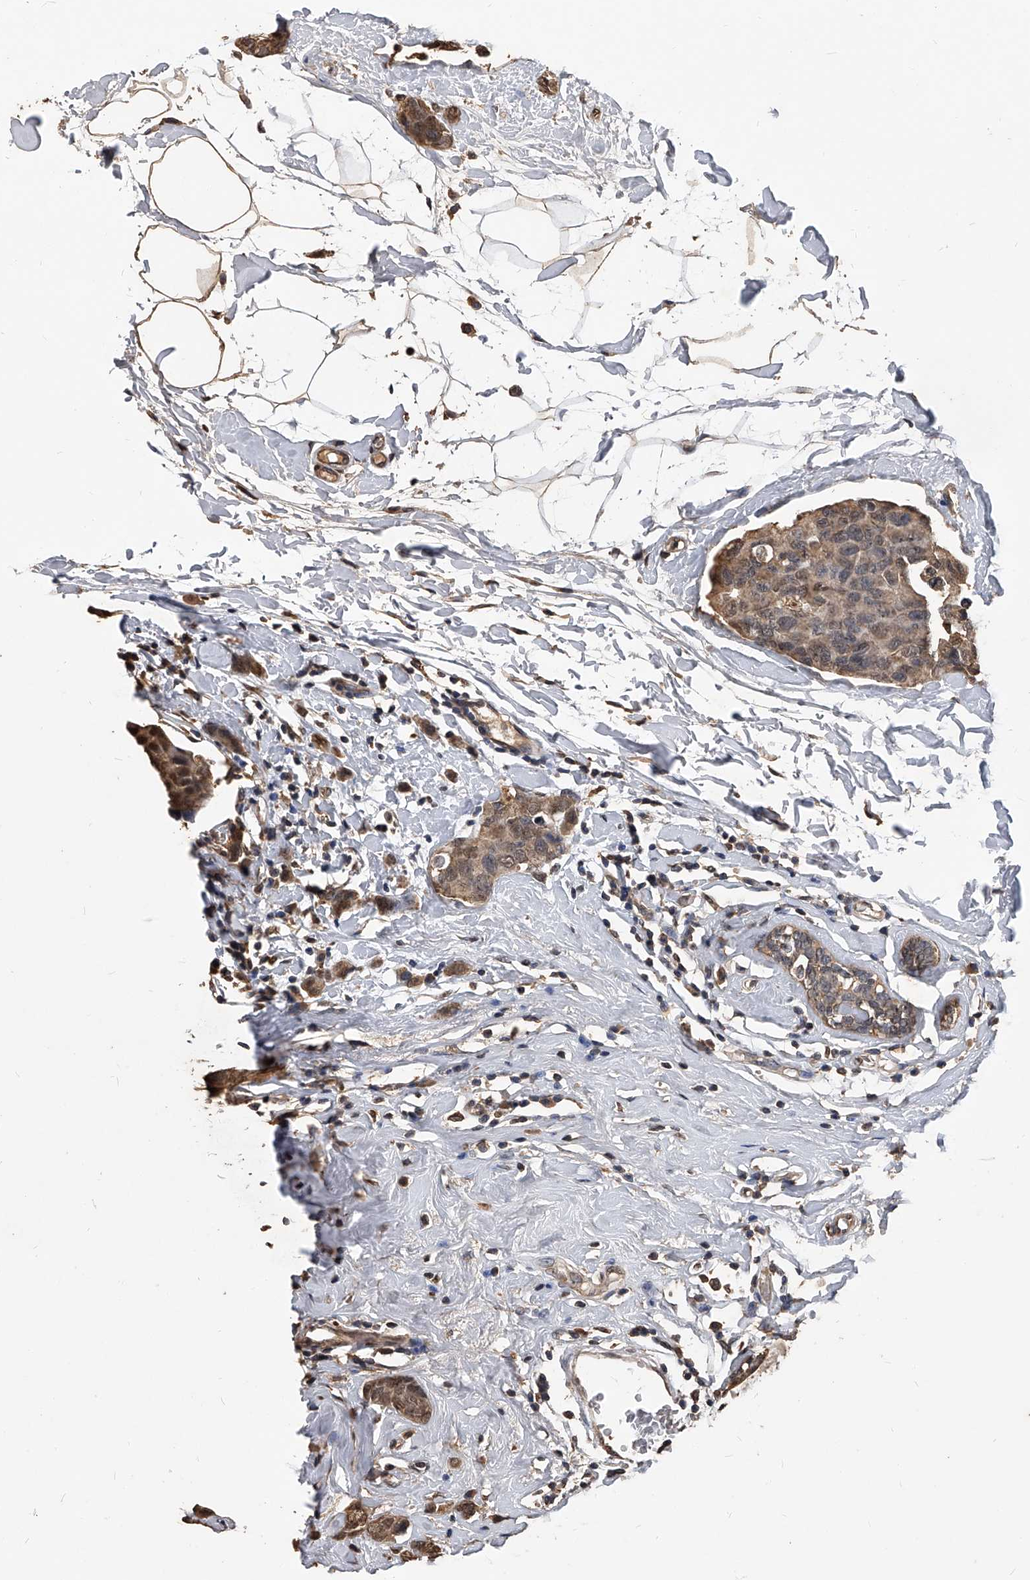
{"staining": {"intensity": "moderate", "quantity": ">75%", "location": "cytoplasmic/membranous,nuclear"}, "tissue": "breast cancer", "cell_type": "Tumor cells", "image_type": "cancer", "snomed": [{"axis": "morphology", "description": "Normal tissue, NOS"}, {"axis": "morphology", "description": "Duct carcinoma"}, {"axis": "topography", "description": "Breast"}], "caption": "Immunohistochemical staining of breast cancer displays moderate cytoplasmic/membranous and nuclear protein positivity in approximately >75% of tumor cells. (Brightfield microscopy of DAB IHC at high magnification).", "gene": "FBXL4", "patient": {"sex": "female", "age": 50}}